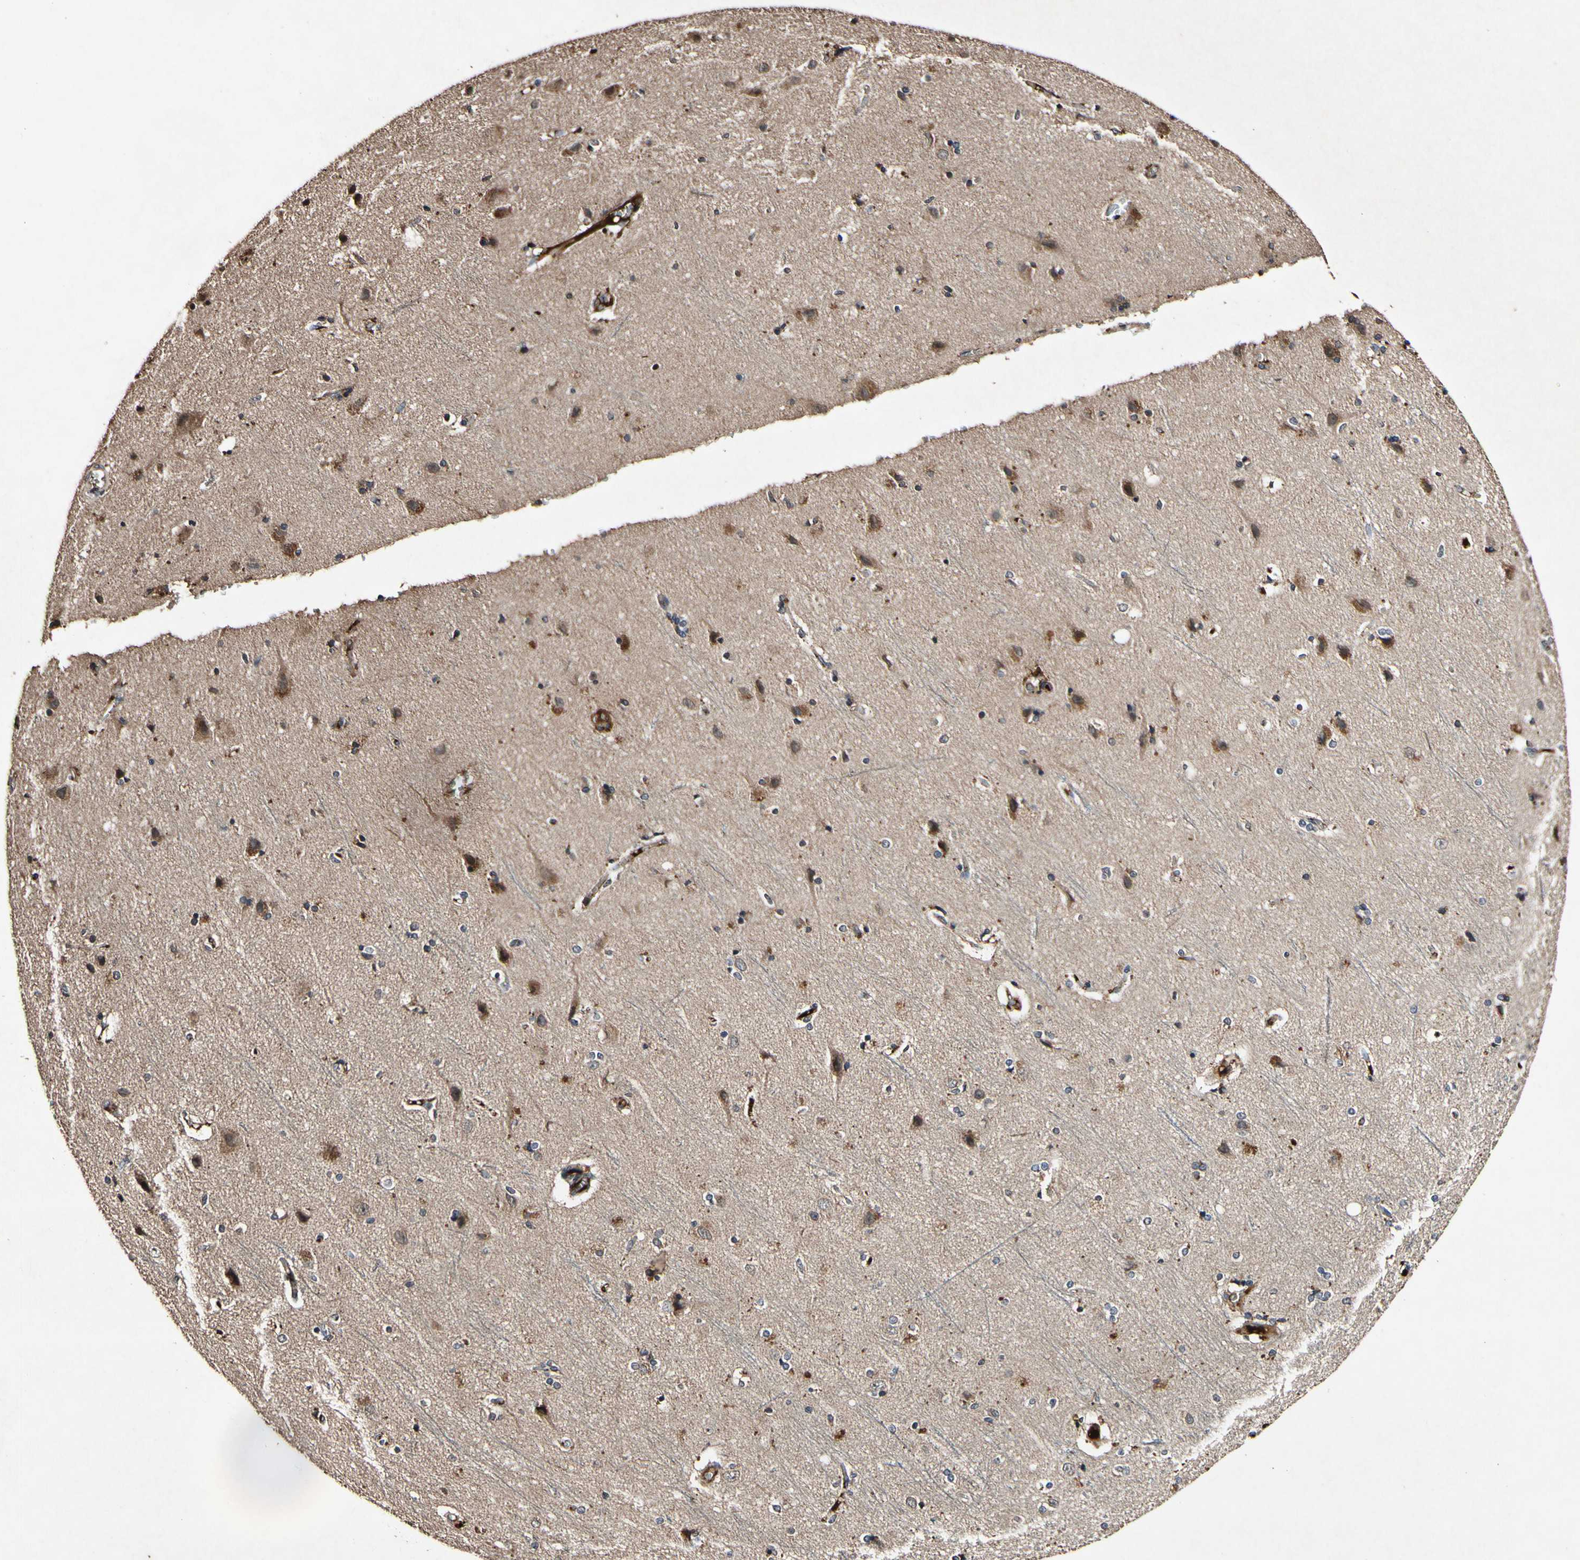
{"staining": {"intensity": "weak", "quantity": "25%-75%", "location": "cytoplasmic/membranous"}, "tissue": "cerebral cortex", "cell_type": "Endothelial cells", "image_type": "normal", "snomed": [{"axis": "morphology", "description": "Normal tissue, NOS"}, {"axis": "topography", "description": "Cerebral cortex"}], "caption": "This histopathology image shows unremarkable cerebral cortex stained with immunohistochemistry (IHC) to label a protein in brown. The cytoplasmic/membranous of endothelial cells show weak positivity for the protein. Nuclei are counter-stained blue.", "gene": "PLAT", "patient": {"sex": "female", "age": 54}}